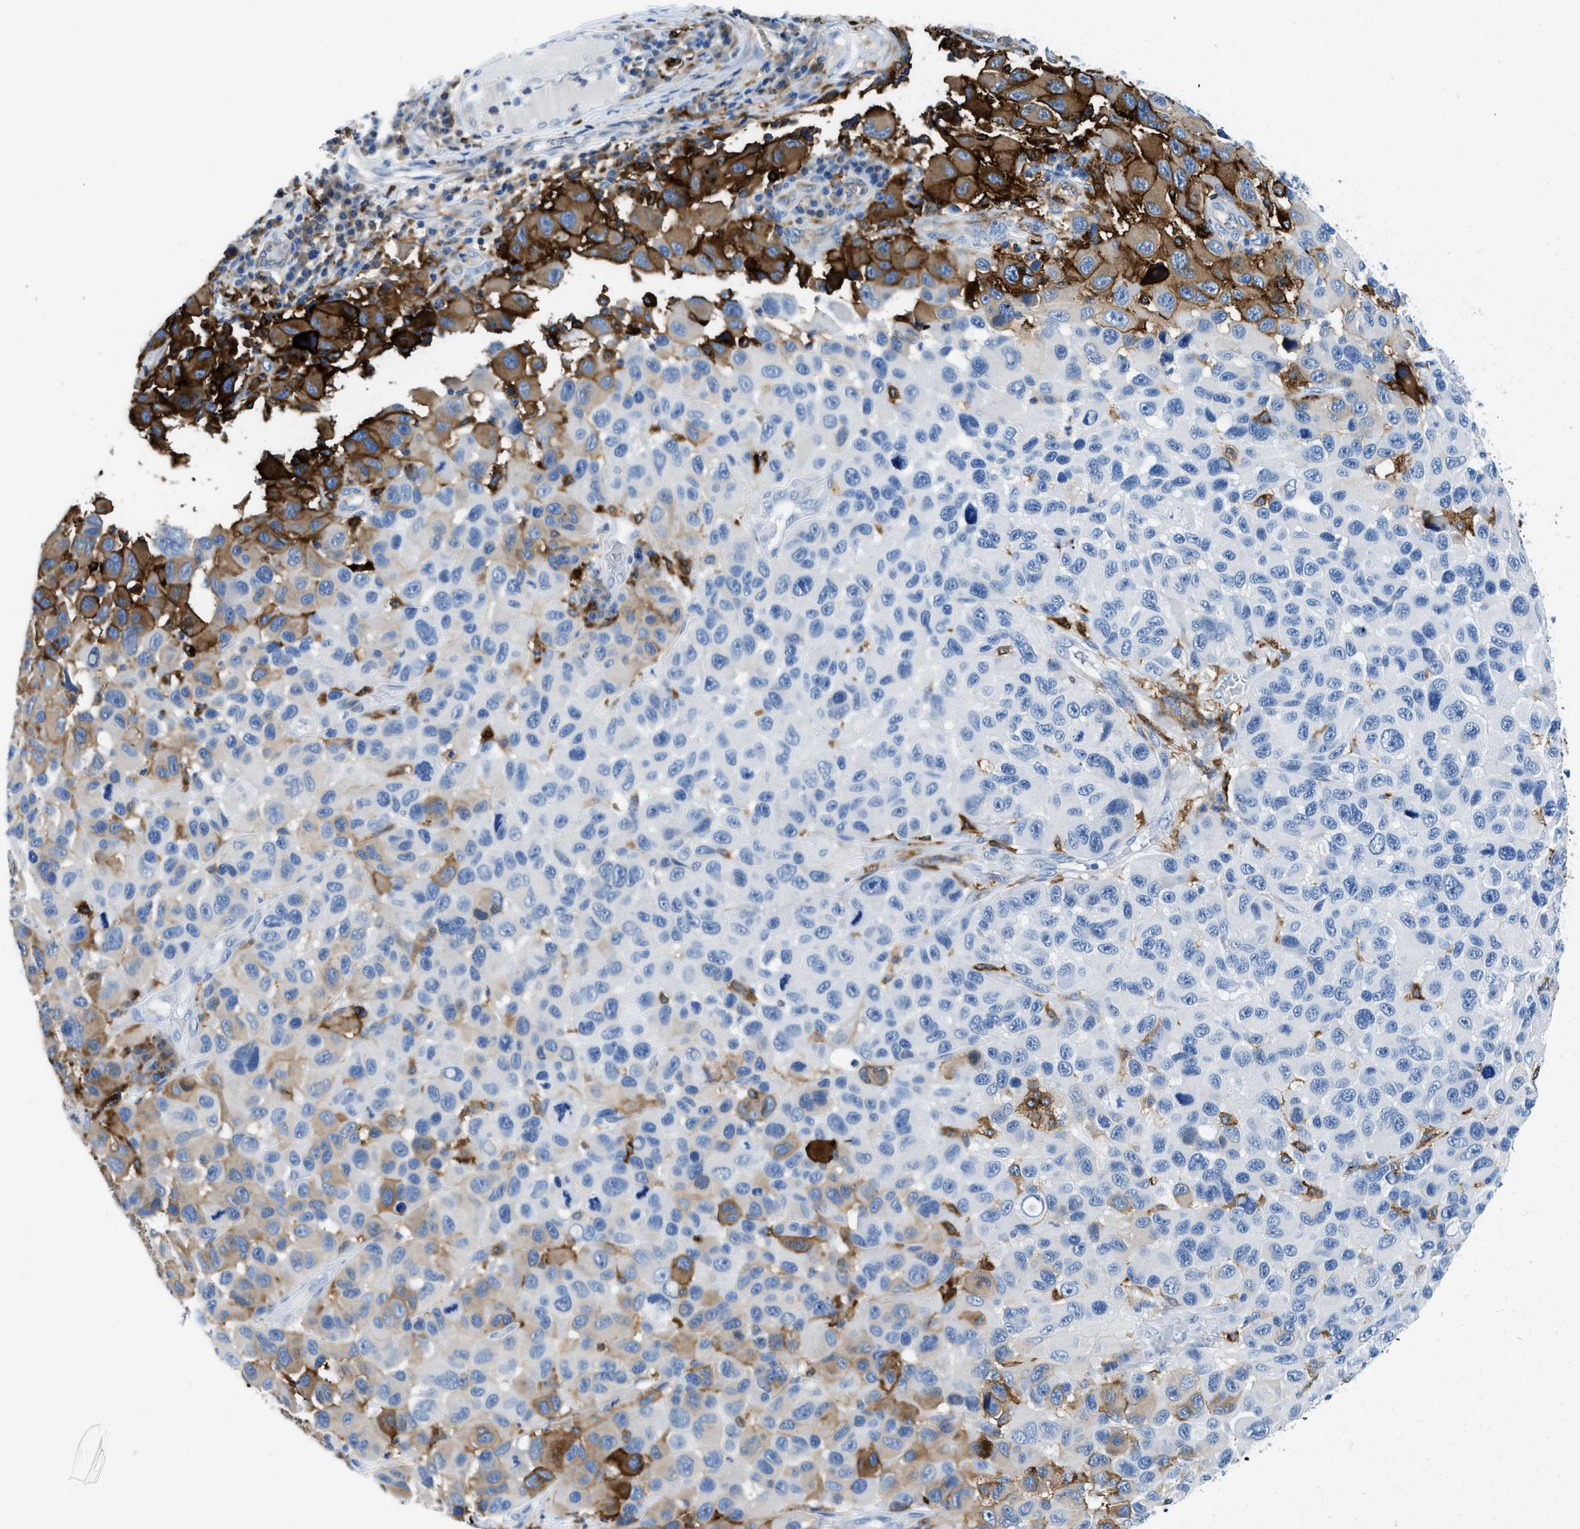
{"staining": {"intensity": "moderate", "quantity": "<25%", "location": "cytoplasmic/membranous"}, "tissue": "melanoma", "cell_type": "Tumor cells", "image_type": "cancer", "snomed": [{"axis": "morphology", "description": "Malignant melanoma, NOS"}, {"axis": "topography", "description": "Skin"}], "caption": "High-power microscopy captured an IHC micrograph of malignant melanoma, revealing moderate cytoplasmic/membranous staining in approximately <25% of tumor cells.", "gene": "CD226", "patient": {"sex": "male", "age": 53}}